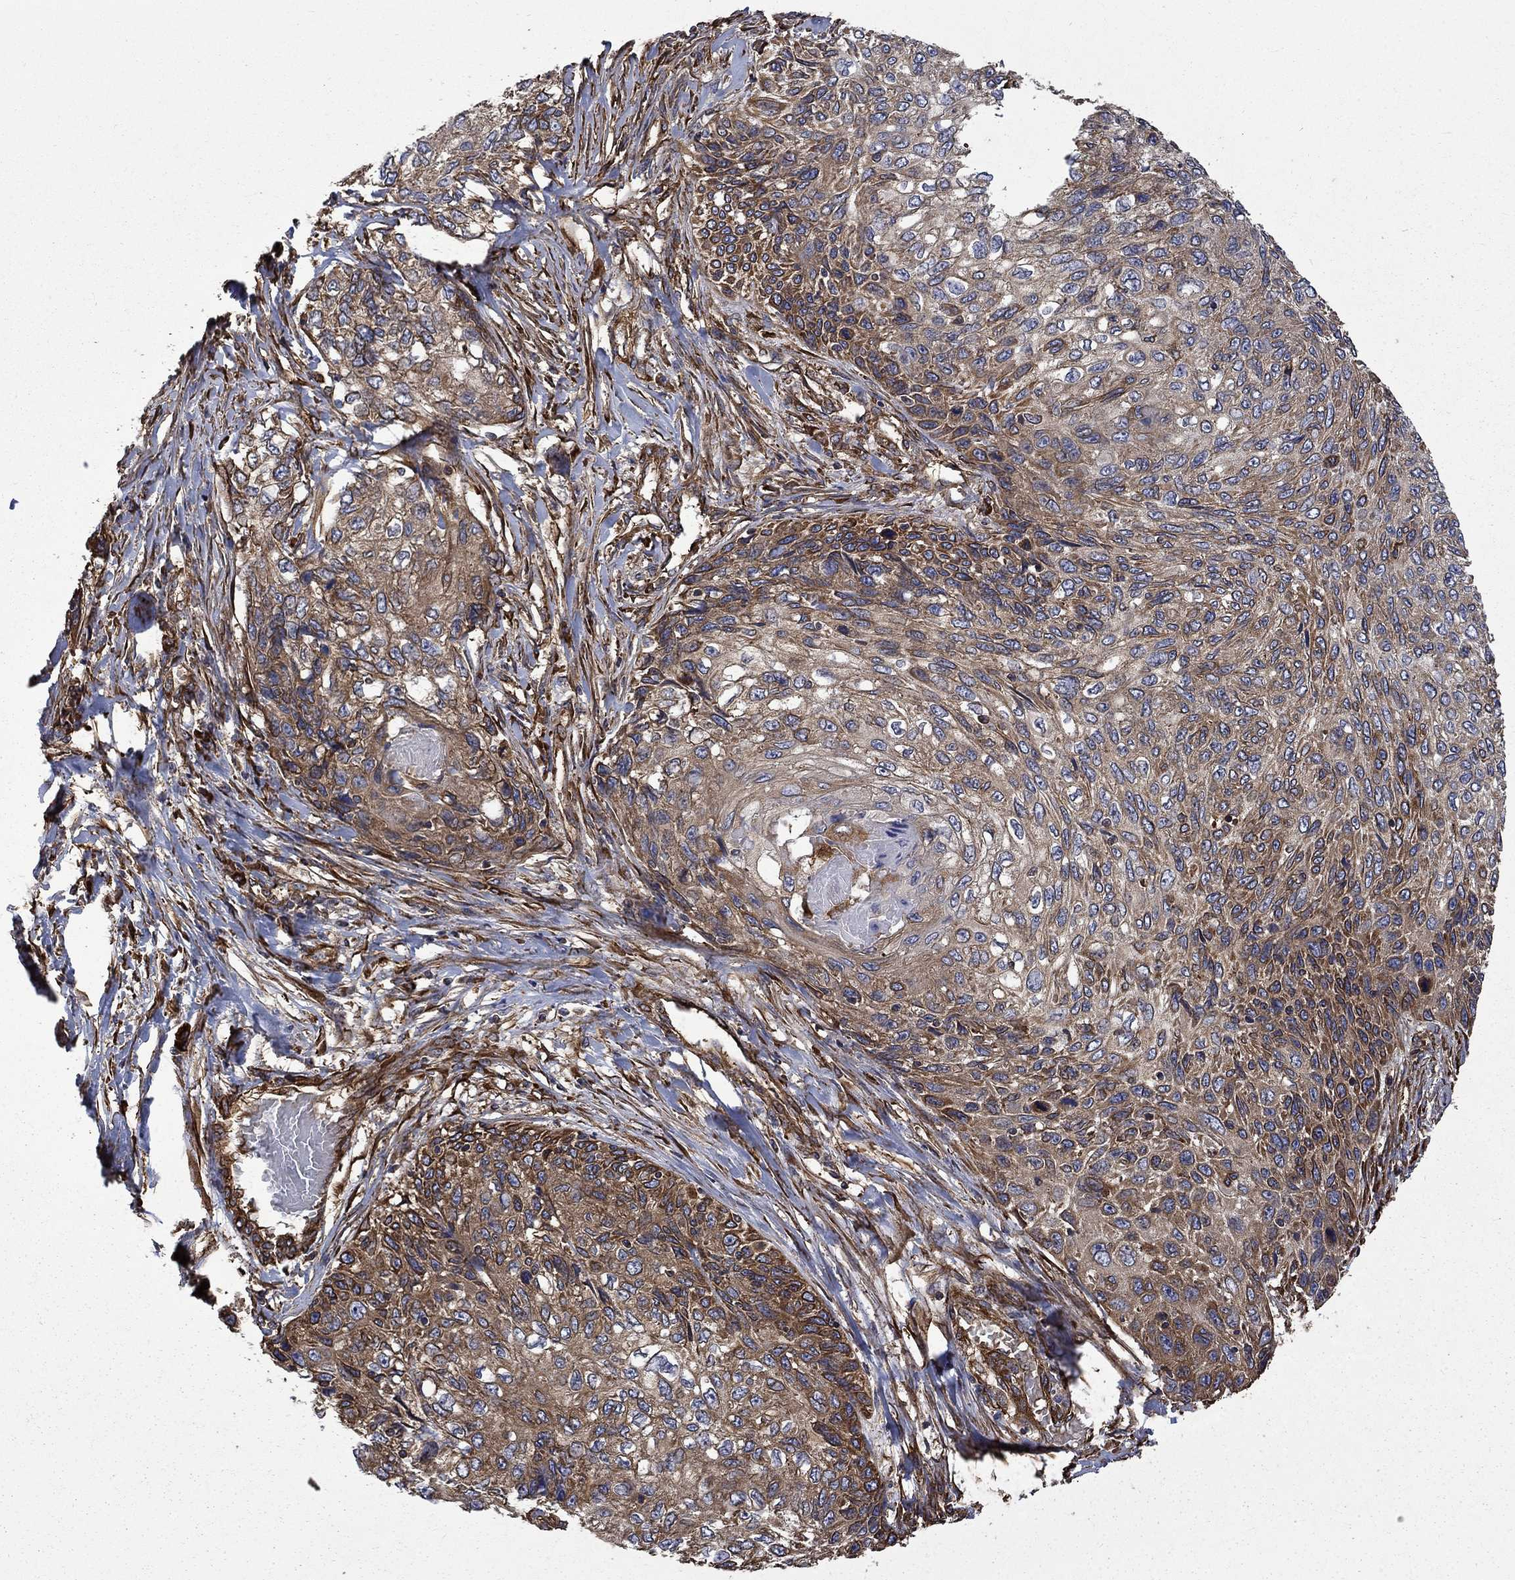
{"staining": {"intensity": "moderate", "quantity": "25%-75%", "location": "cytoplasmic/membranous"}, "tissue": "skin cancer", "cell_type": "Tumor cells", "image_type": "cancer", "snomed": [{"axis": "morphology", "description": "Squamous cell carcinoma, NOS"}, {"axis": "topography", "description": "Skin"}], "caption": "This micrograph displays immunohistochemistry staining of skin squamous cell carcinoma, with medium moderate cytoplasmic/membranous positivity in approximately 25%-75% of tumor cells.", "gene": "CUTC", "patient": {"sex": "male", "age": 92}}